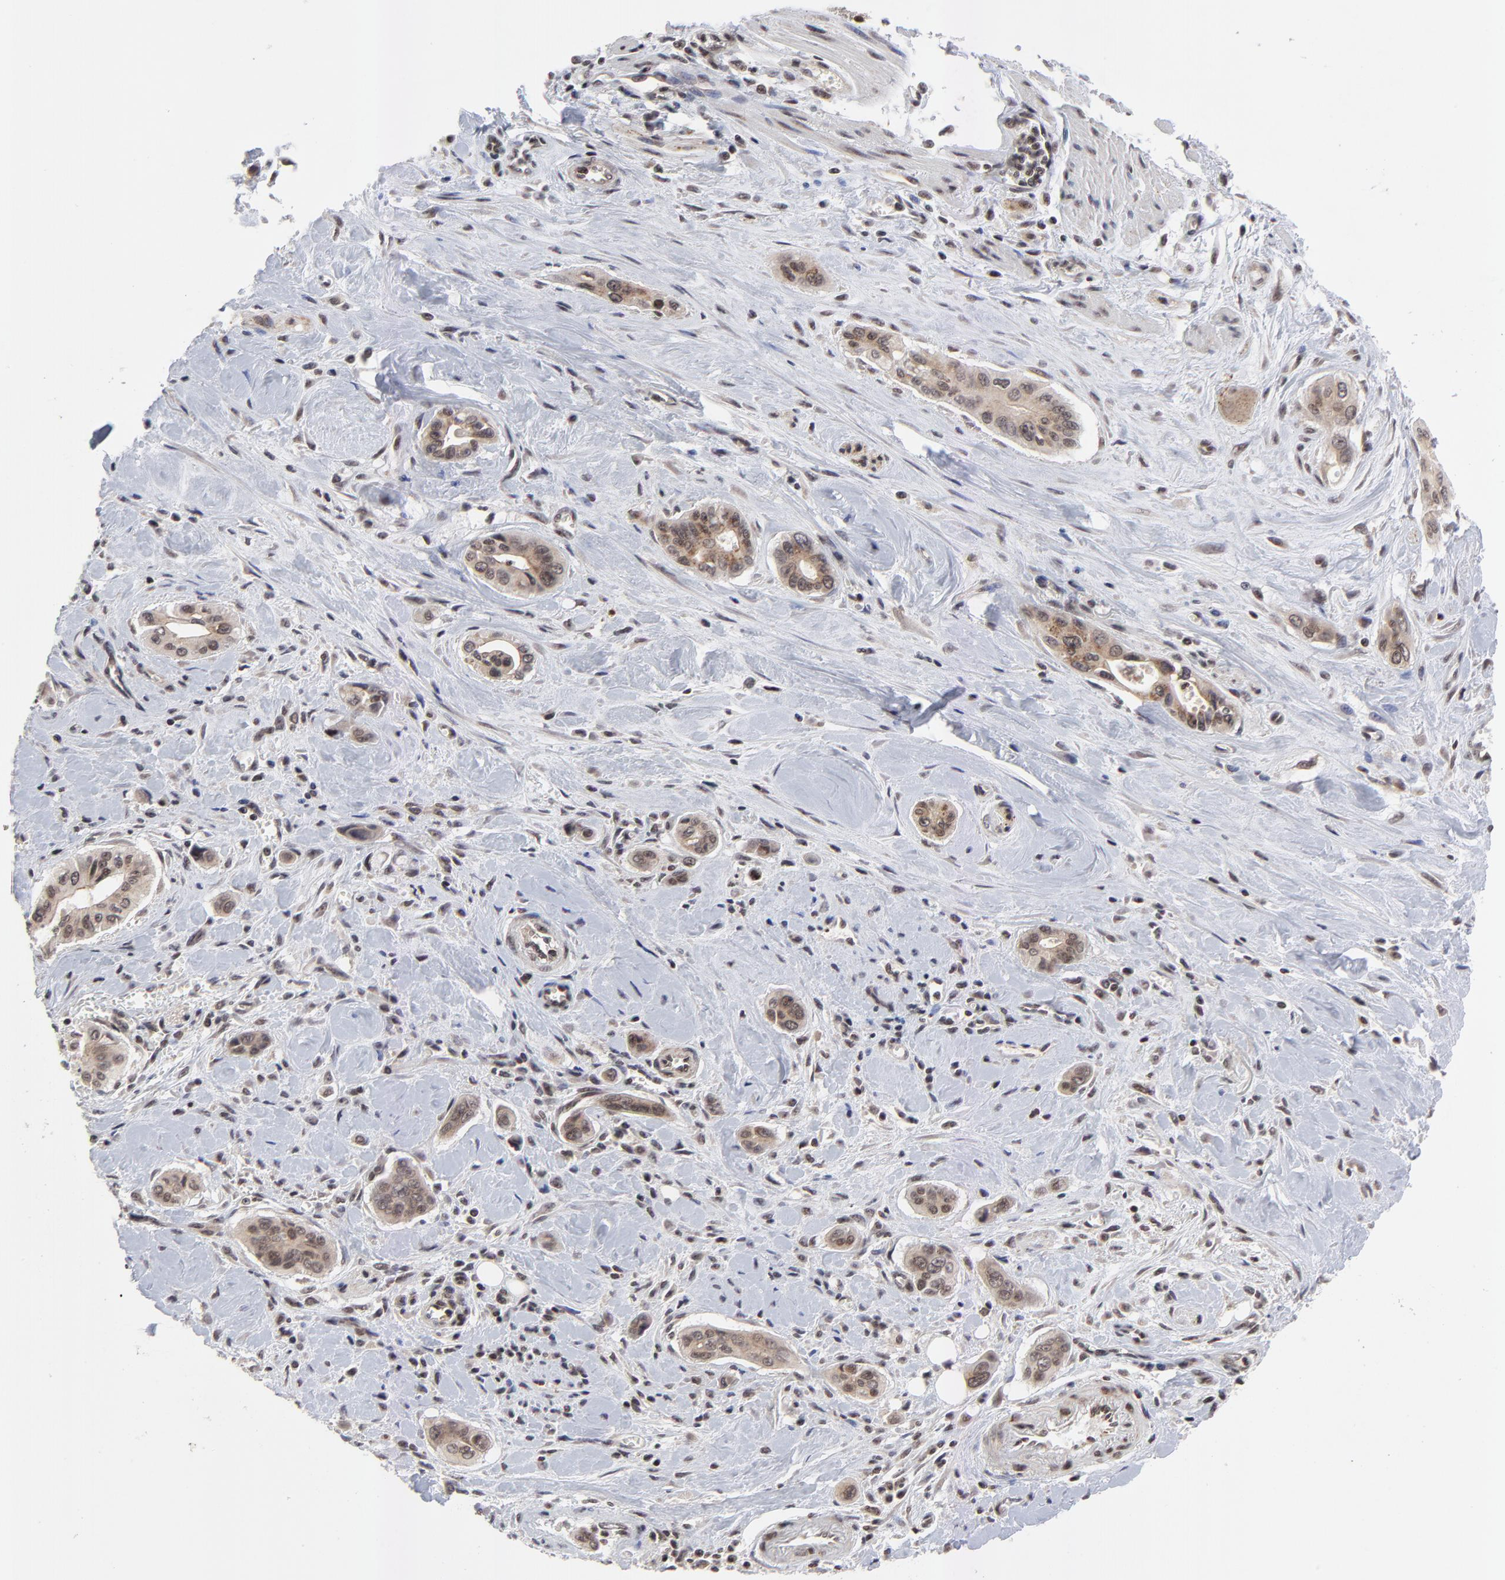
{"staining": {"intensity": "moderate", "quantity": "25%-75%", "location": "cytoplasmic/membranous,nuclear"}, "tissue": "pancreatic cancer", "cell_type": "Tumor cells", "image_type": "cancer", "snomed": [{"axis": "morphology", "description": "Adenocarcinoma, NOS"}, {"axis": "topography", "description": "Pancreas"}], "caption": "This histopathology image exhibits IHC staining of pancreatic cancer (adenocarcinoma), with medium moderate cytoplasmic/membranous and nuclear expression in approximately 25%-75% of tumor cells.", "gene": "ZNF777", "patient": {"sex": "male", "age": 77}}